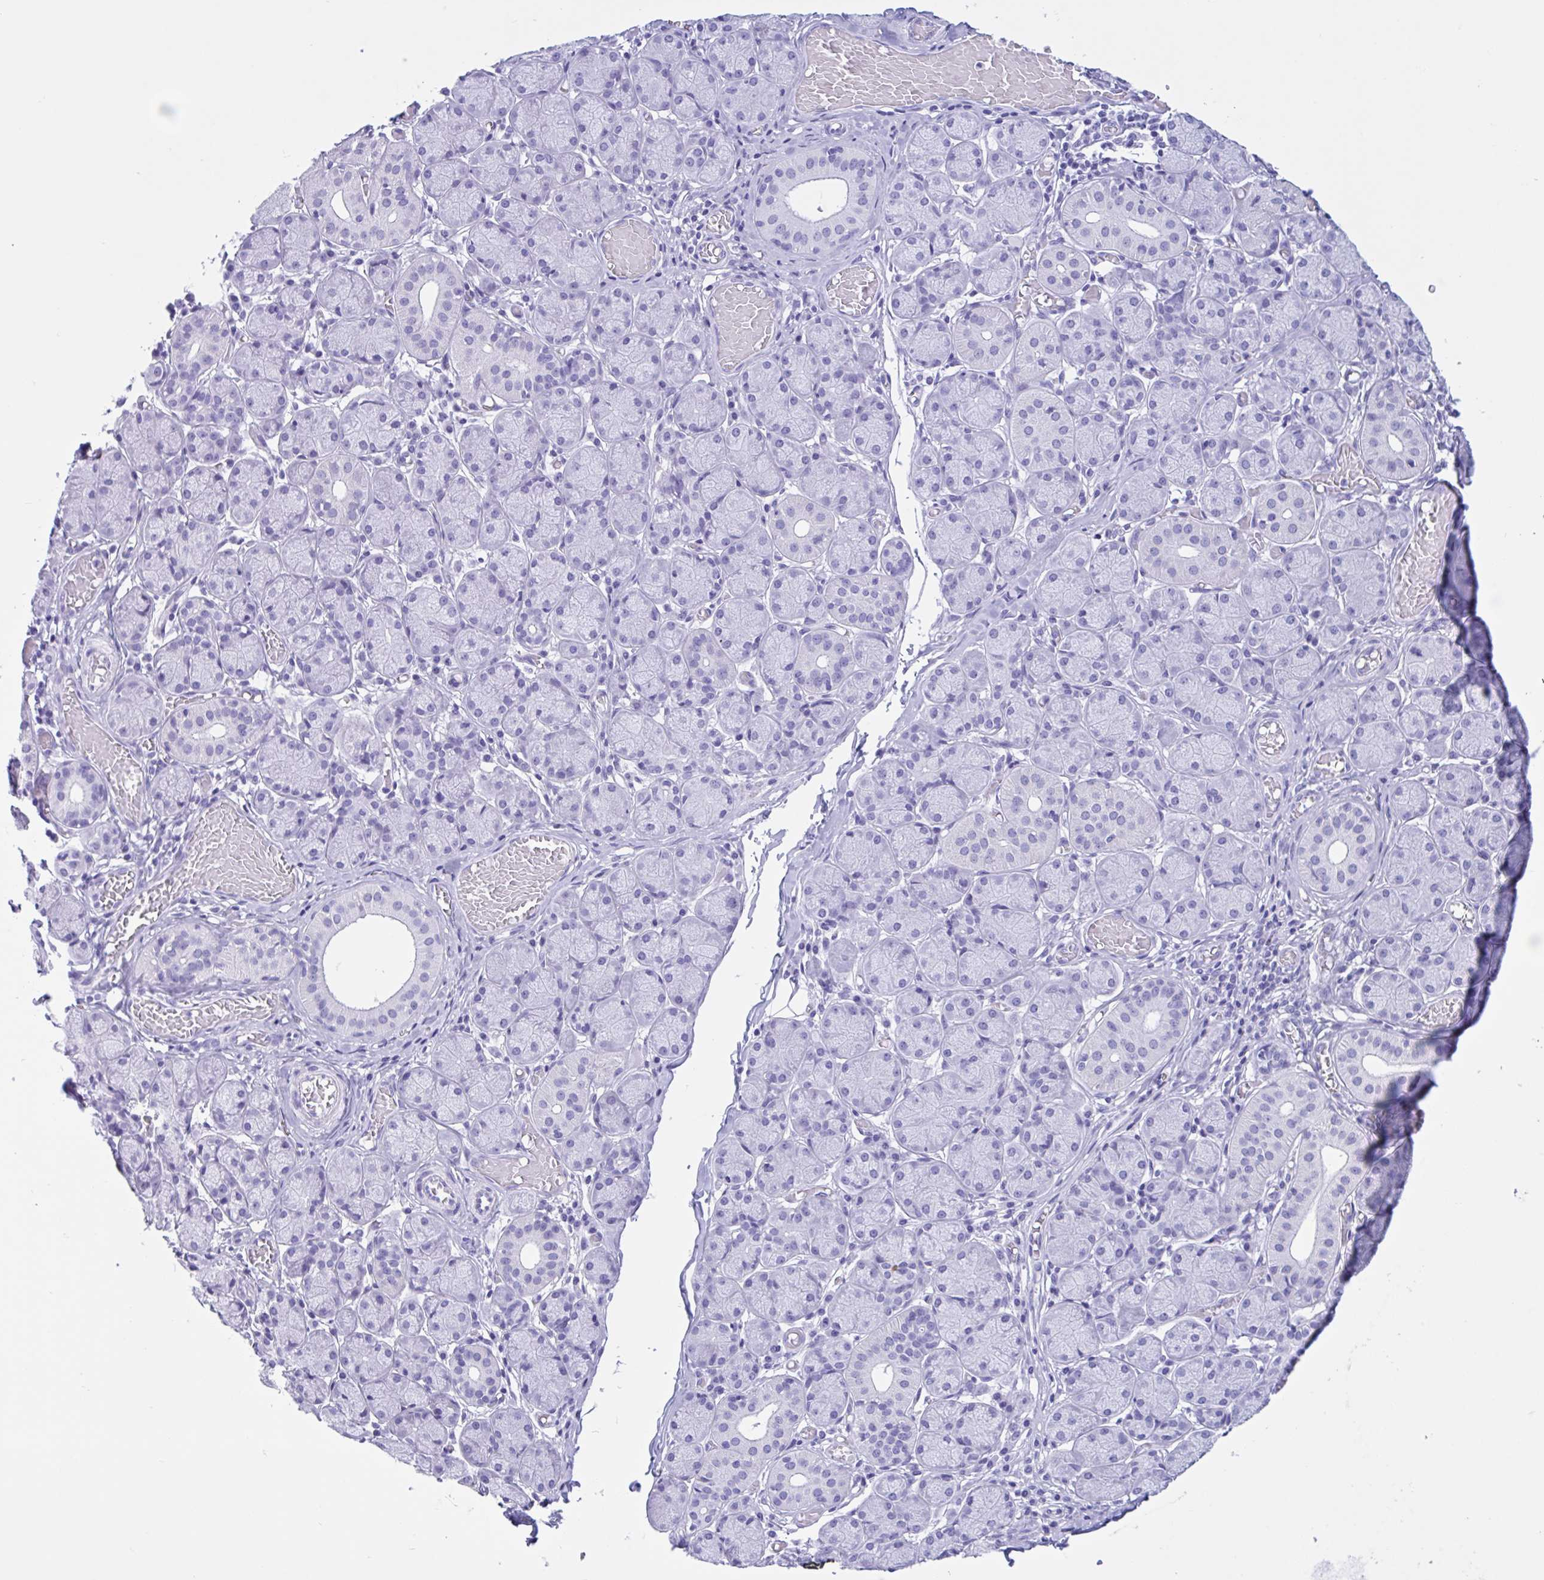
{"staining": {"intensity": "negative", "quantity": "none", "location": "none"}, "tissue": "salivary gland", "cell_type": "Glandular cells", "image_type": "normal", "snomed": [{"axis": "morphology", "description": "Normal tissue, NOS"}, {"axis": "topography", "description": "Salivary gland"}], "caption": "An IHC photomicrograph of normal salivary gland is shown. There is no staining in glandular cells of salivary gland. Brightfield microscopy of immunohistochemistry stained with DAB (3,3'-diaminobenzidine) (brown) and hematoxylin (blue), captured at high magnification.", "gene": "IAPP", "patient": {"sex": "female", "age": 24}}